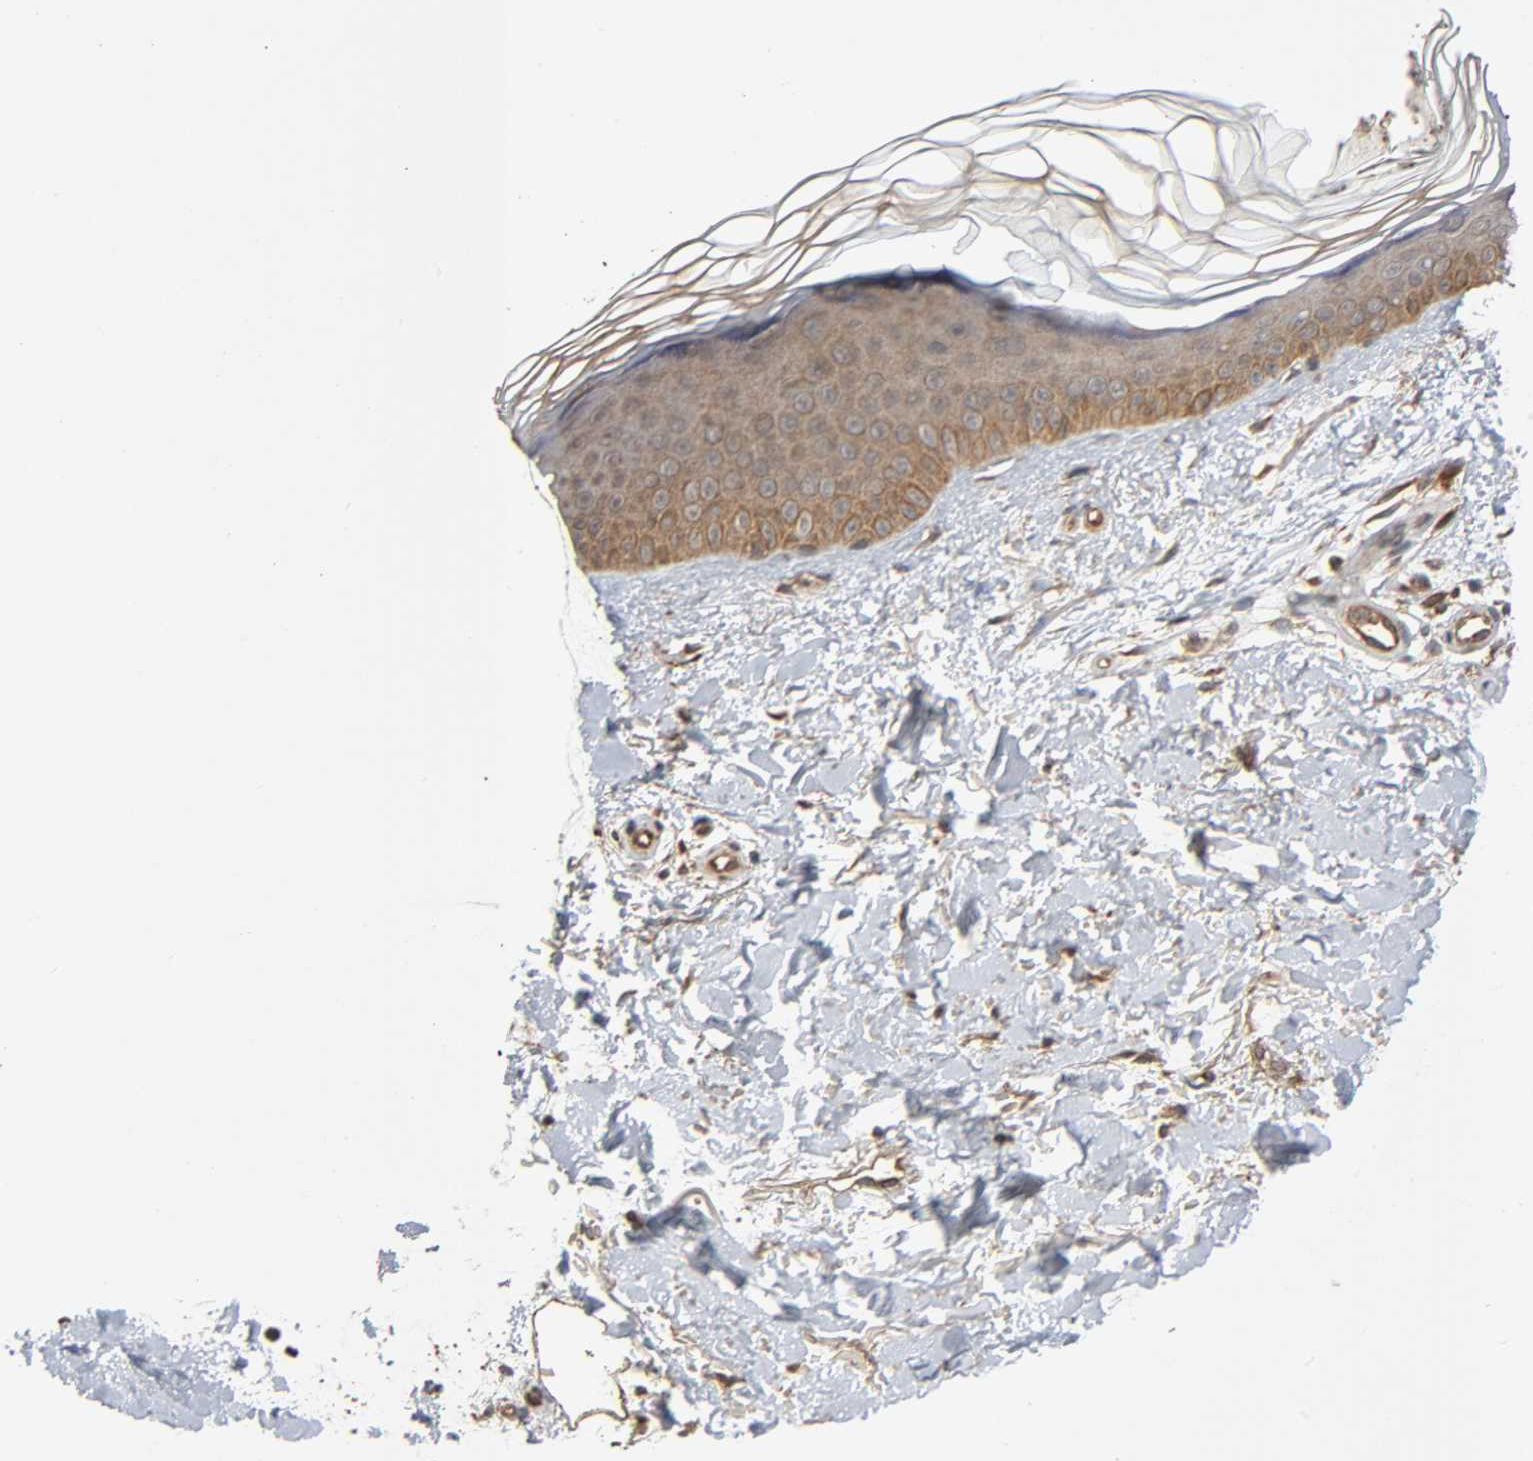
{"staining": {"intensity": "moderate", "quantity": ">75%", "location": "cytoplasmic/membranous"}, "tissue": "skin", "cell_type": "Fibroblasts", "image_type": "normal", "snomed": [{"axis": "morphology", "description": "Normal tissue, NOS"}, {"axis": "topography", "description": "Skin"}], "caption": "Normal skin displays moderate cytoplasmic/membranous expression in about >75% of fibroblasts, visualized by immunohistochemistry. (DAB (3,3'-diaminobenzidine) = brown stain, brightfield microscopy at high magnification).", "gene": "MAP3K8", "patient": {"sex": "female", "age": 19}}